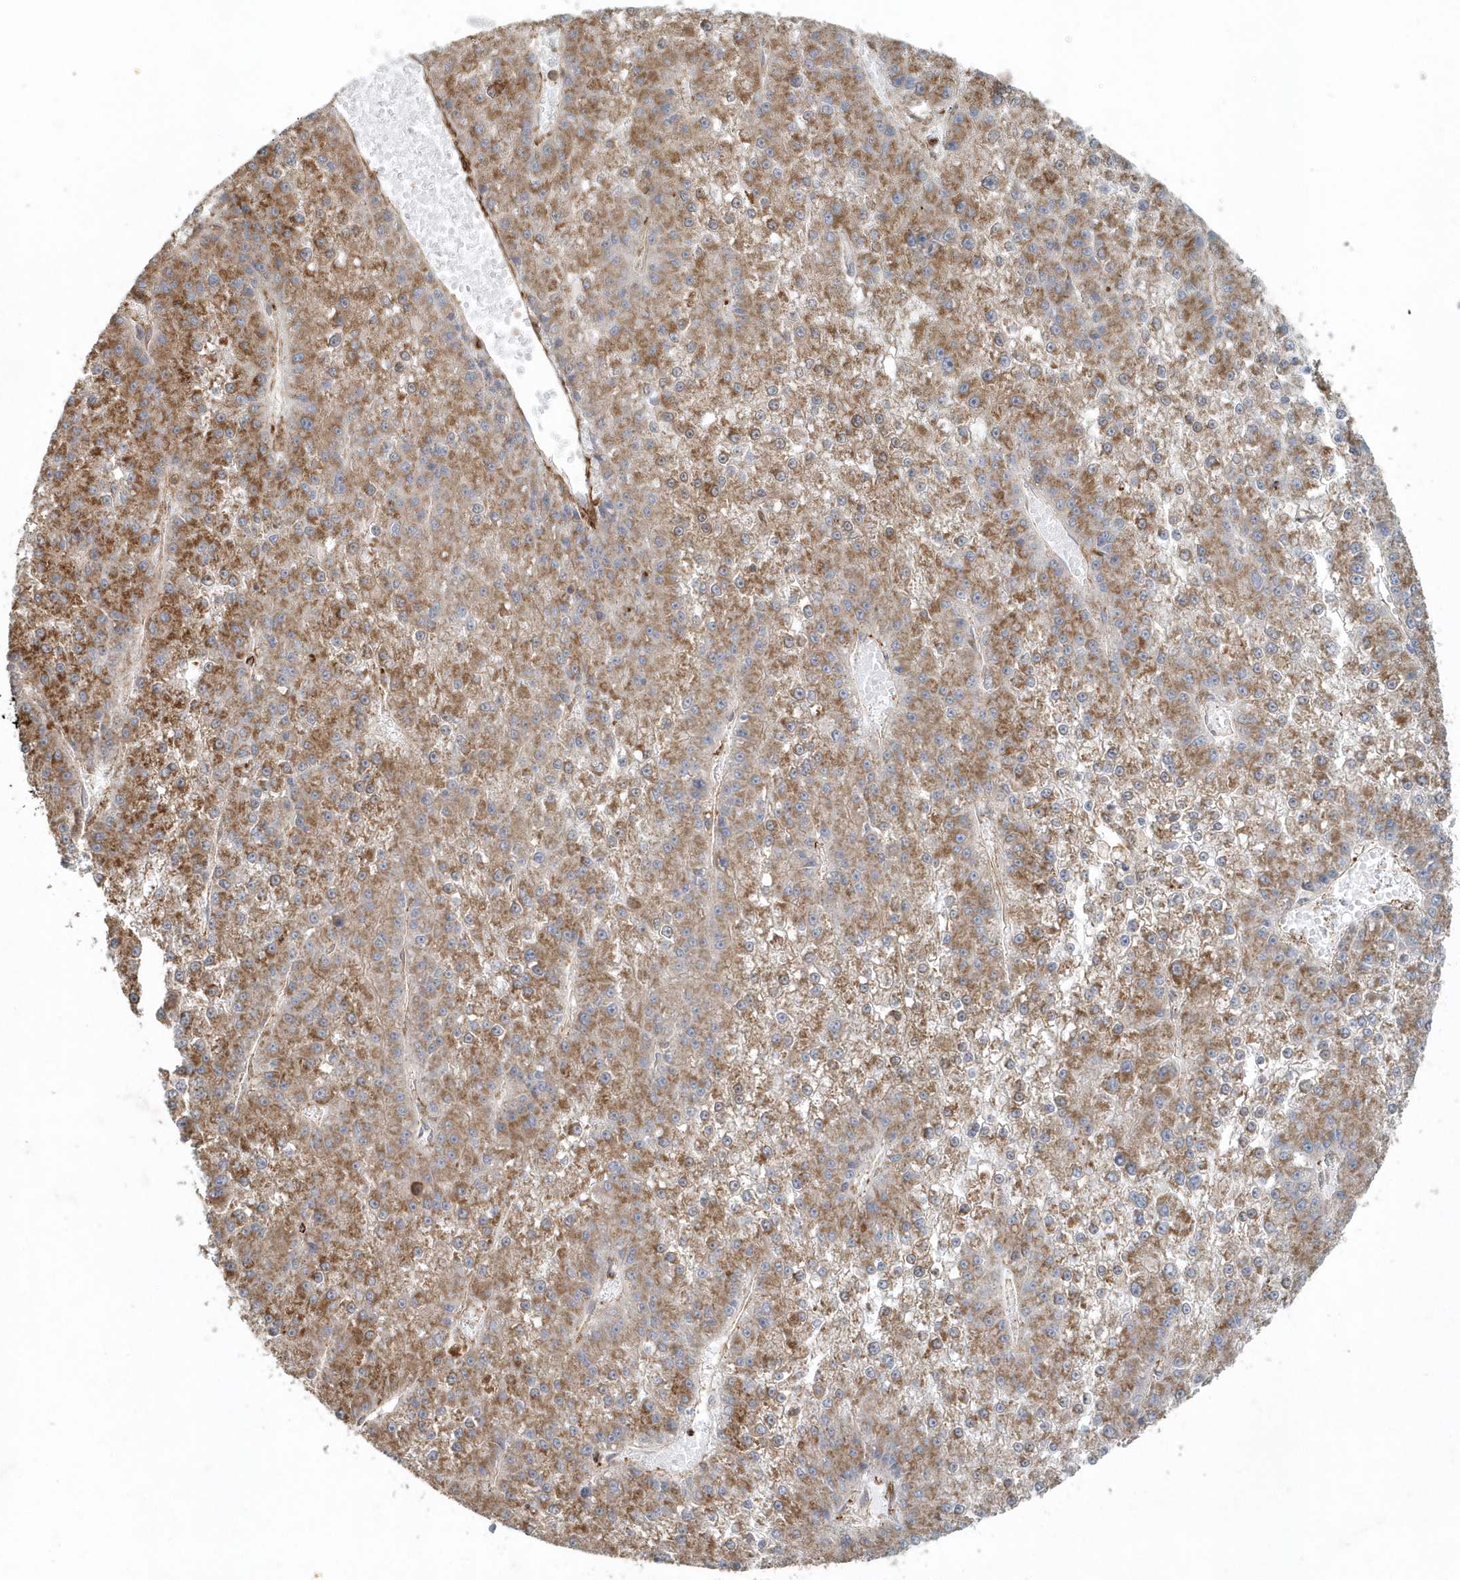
{"staining": {"intensity": "moderate", "quantity": ">75%", "location": "cytoplasmic/membranous"}, "tissue": "liver cancer", "cell_type": "Tumor cells", "image_type": "cancer", "snomed": [{"axis": "morphology", "description": "Carcinoma, Hepatocellular, NOS"}, {"axis": "topography", "description": "Liver"}], "caption": "Tumor cells demonstrate moderate cytoplasmic/membranous positivity in approximately >75% of cells in hepatocellular carcinoma (liver).", "gene": "MMUT", "patient": {"sex": "female", "age": 73}}